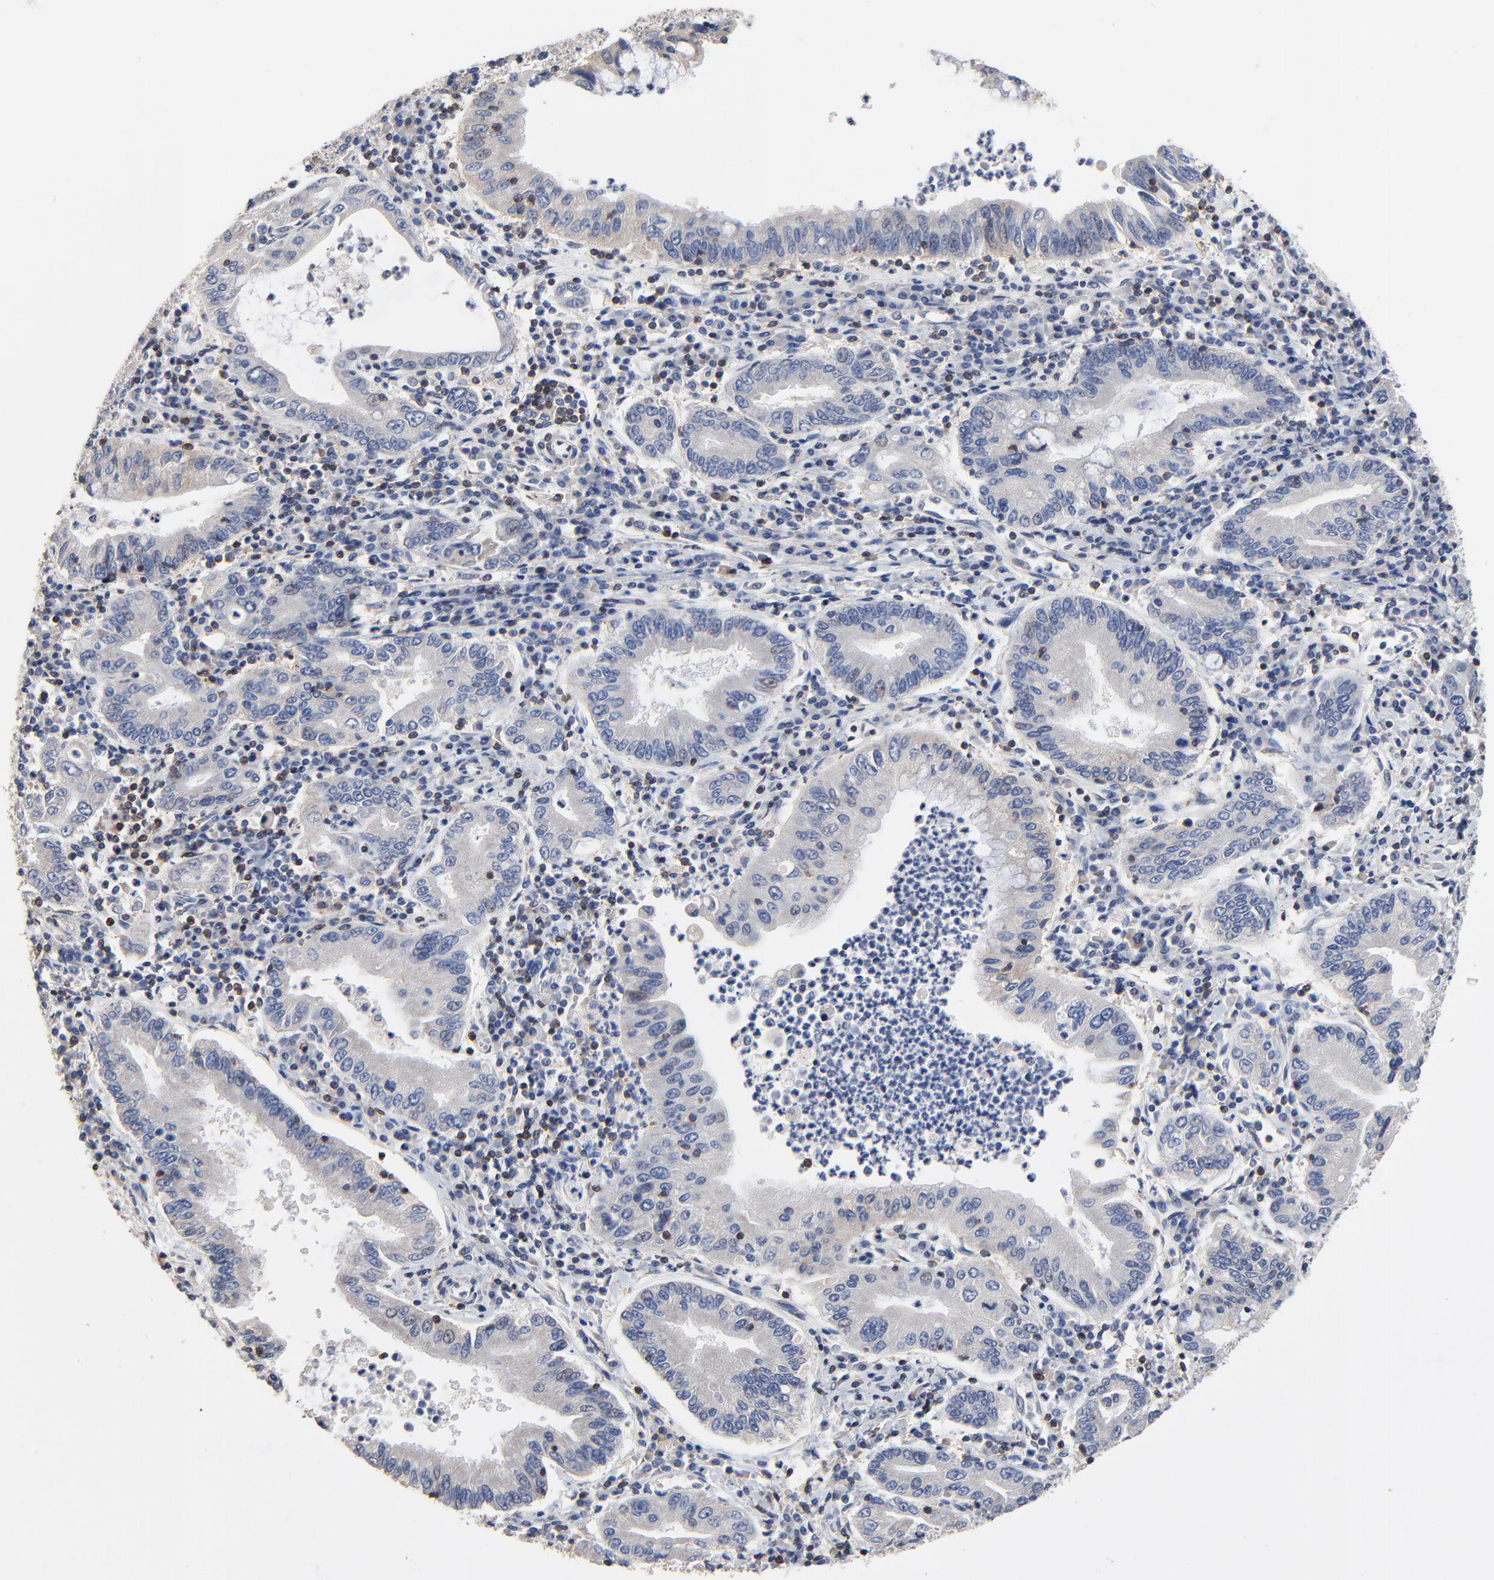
{"staining": {"intensity": "negative", "quantity": "none", "location": "none"}, "tissue": "stomach cancer", "cell_type": "Tumor cells", "image_type": "cancer", "snomed": [{"axis": "morphology", "description": "Normal tissue, NOS"}, {"axis": "morphology", "description": "Adenocarcinoma, NOS"}, {"axis": "topography", "description": "Esophagus"}, {"axis": "topography", "description": "Stomach, upper"}, {"axis": "topography", "description": "Peripheral nerve tissue"}], "caption": "Immunohistochemical staining of human stomach cancer (adenocarcinoma) displays no significant positivity in tumor cells.", "gene": "SKAP1", "patient": {"sex": "male", "age": 62}}